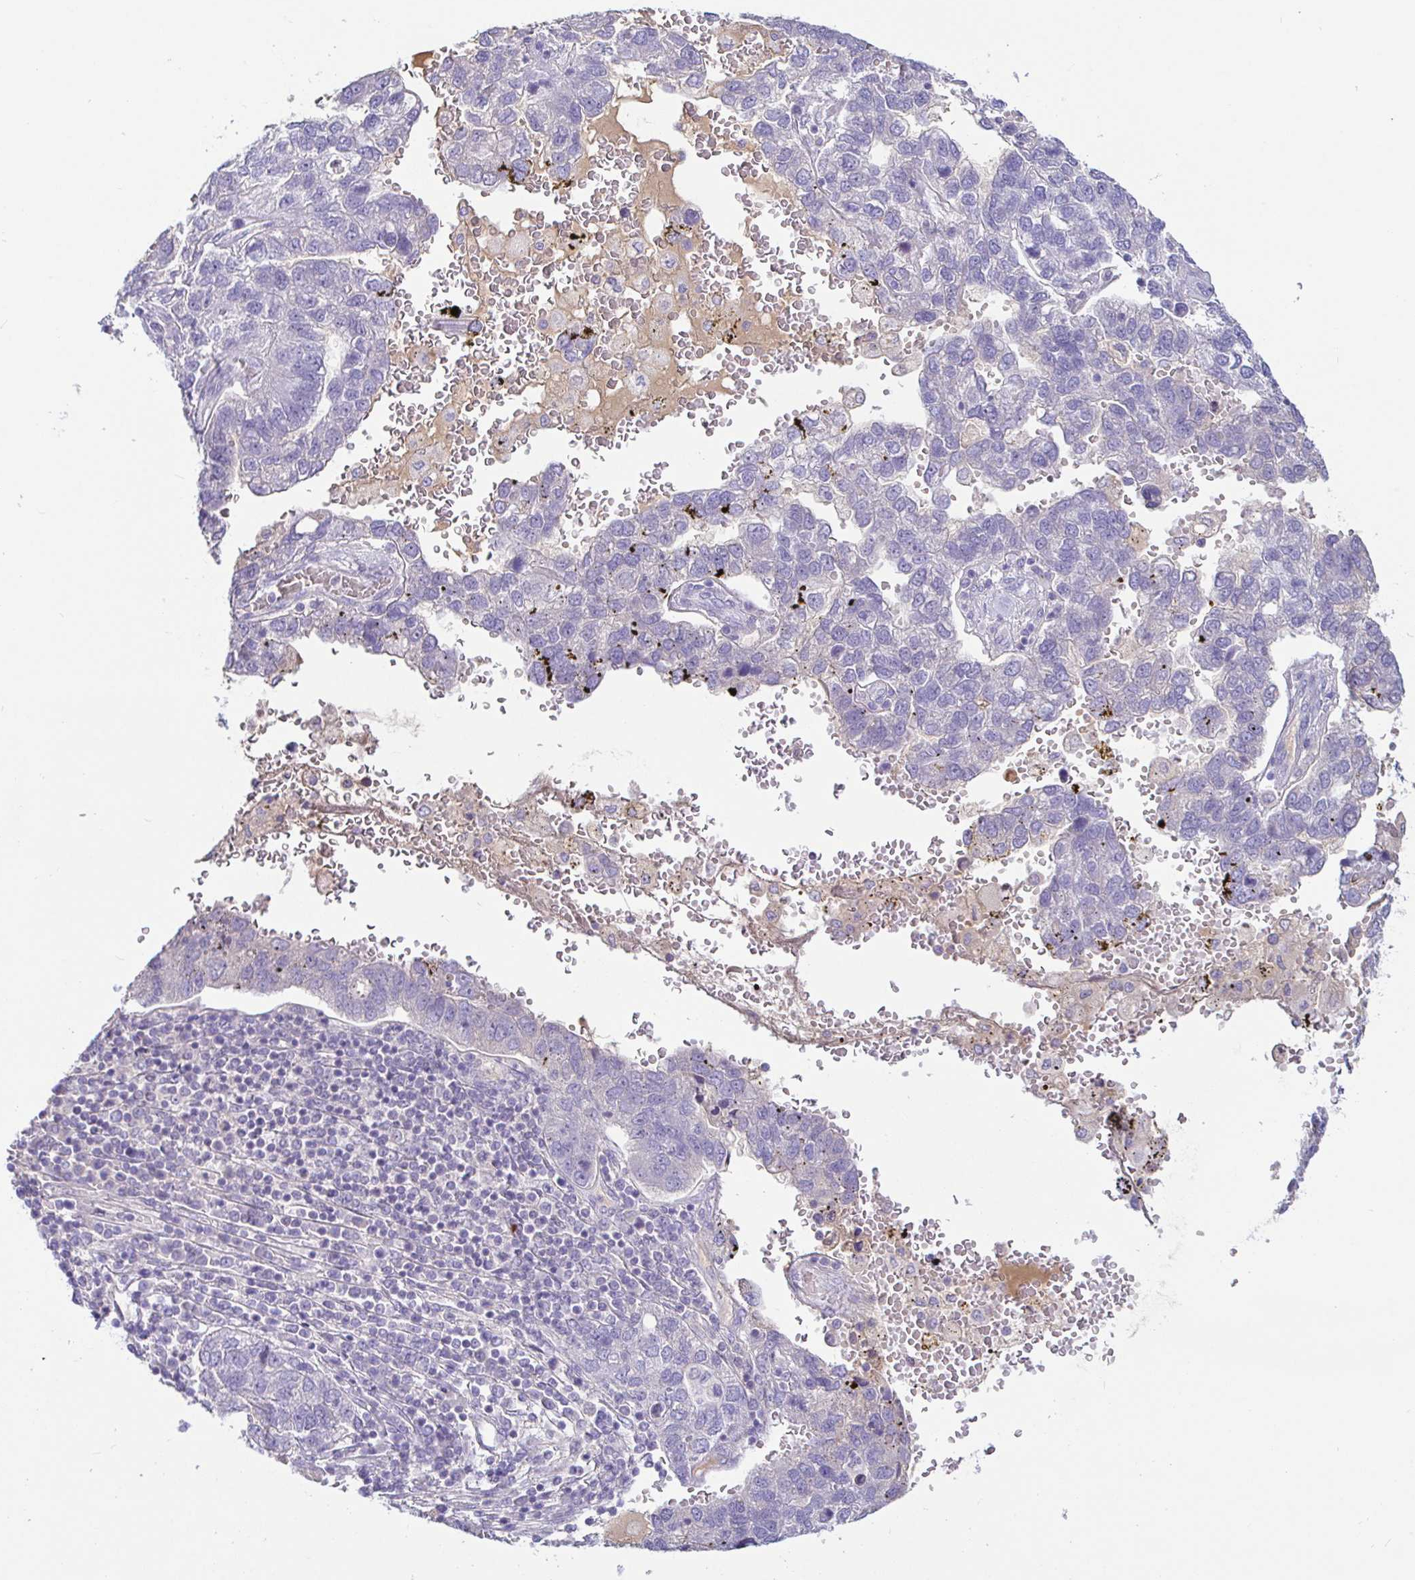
{"staining": {"intensity": "negative", "quantity": "none", "location": "none"}, "tissue": "pancreatic cancer", "cell_type": "Tumor cells", "image_type": "cancer", "snomed": [{"axis": "morphology", "description": "Adenocarcinoma, NOS"}, {"axis": "topography", "description": "Pancreas"}], "caption": "Pancreatic cancer (adenocarcinoma) stained for a protein using immunohistochemistry (IHC) displays no positivity tumor cells.", "gene": "SAA4", "patient": {"sex": "female", "age": 61}}